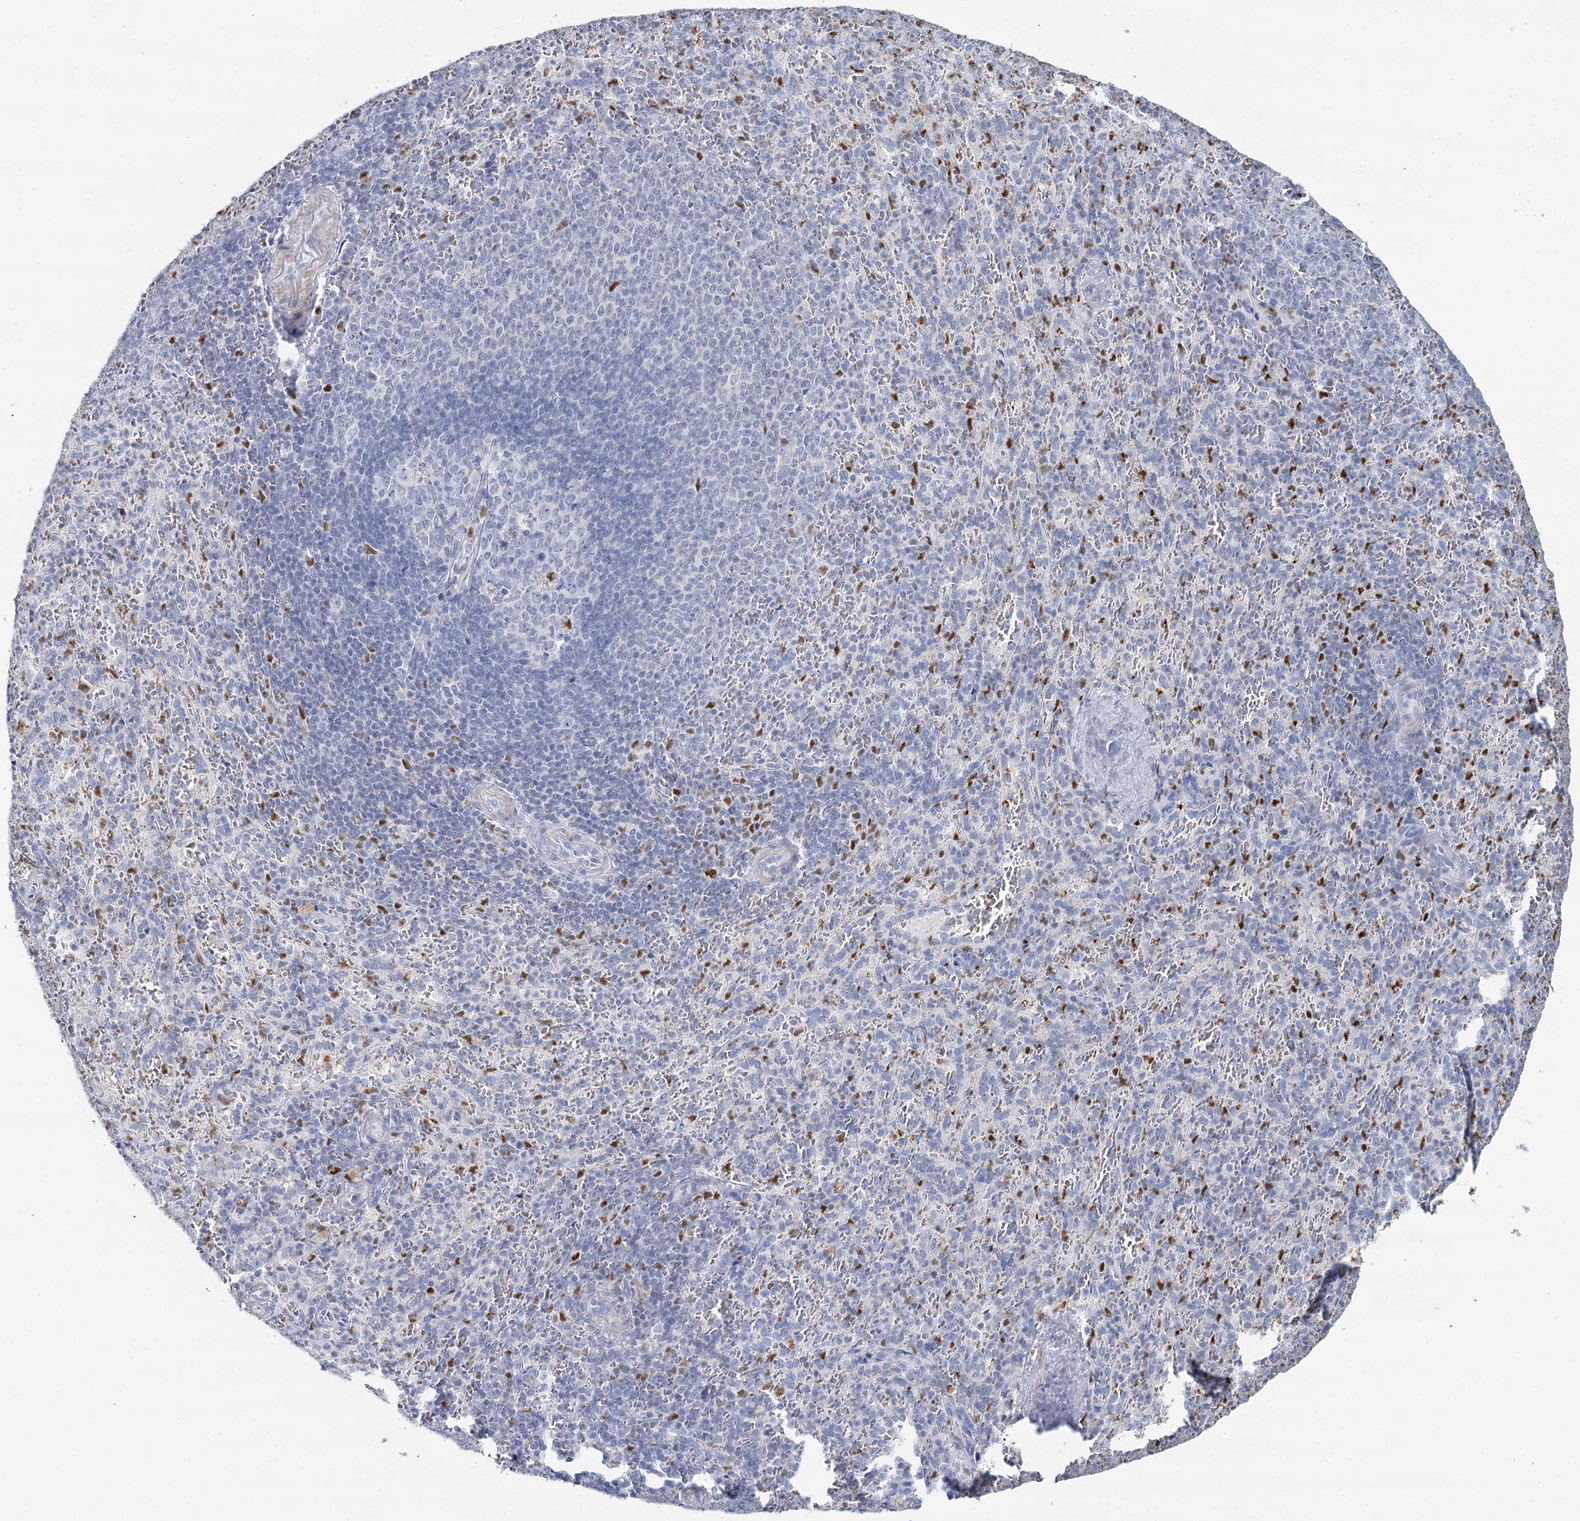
{"staining": {"intensity": "strong", "quantity": "<25%", "location": "nuclear"}, "tissue": "spleen", "cell_type": "Cells in red pulp", "image_type": "normal", "snomed": [{"axis": "morphology", "description": "Normal tissue, NOS"}, {"axis": "topography", "description": "Spleen"}], "caption": "Strong nuclear positivity for a protein is present in approximately <25% of cells in red pulp of unremarkable spleen using immunohistochemistry (IHC).", "gene": "IGSF3", "patient": {"sex": "female", "age": 21}}